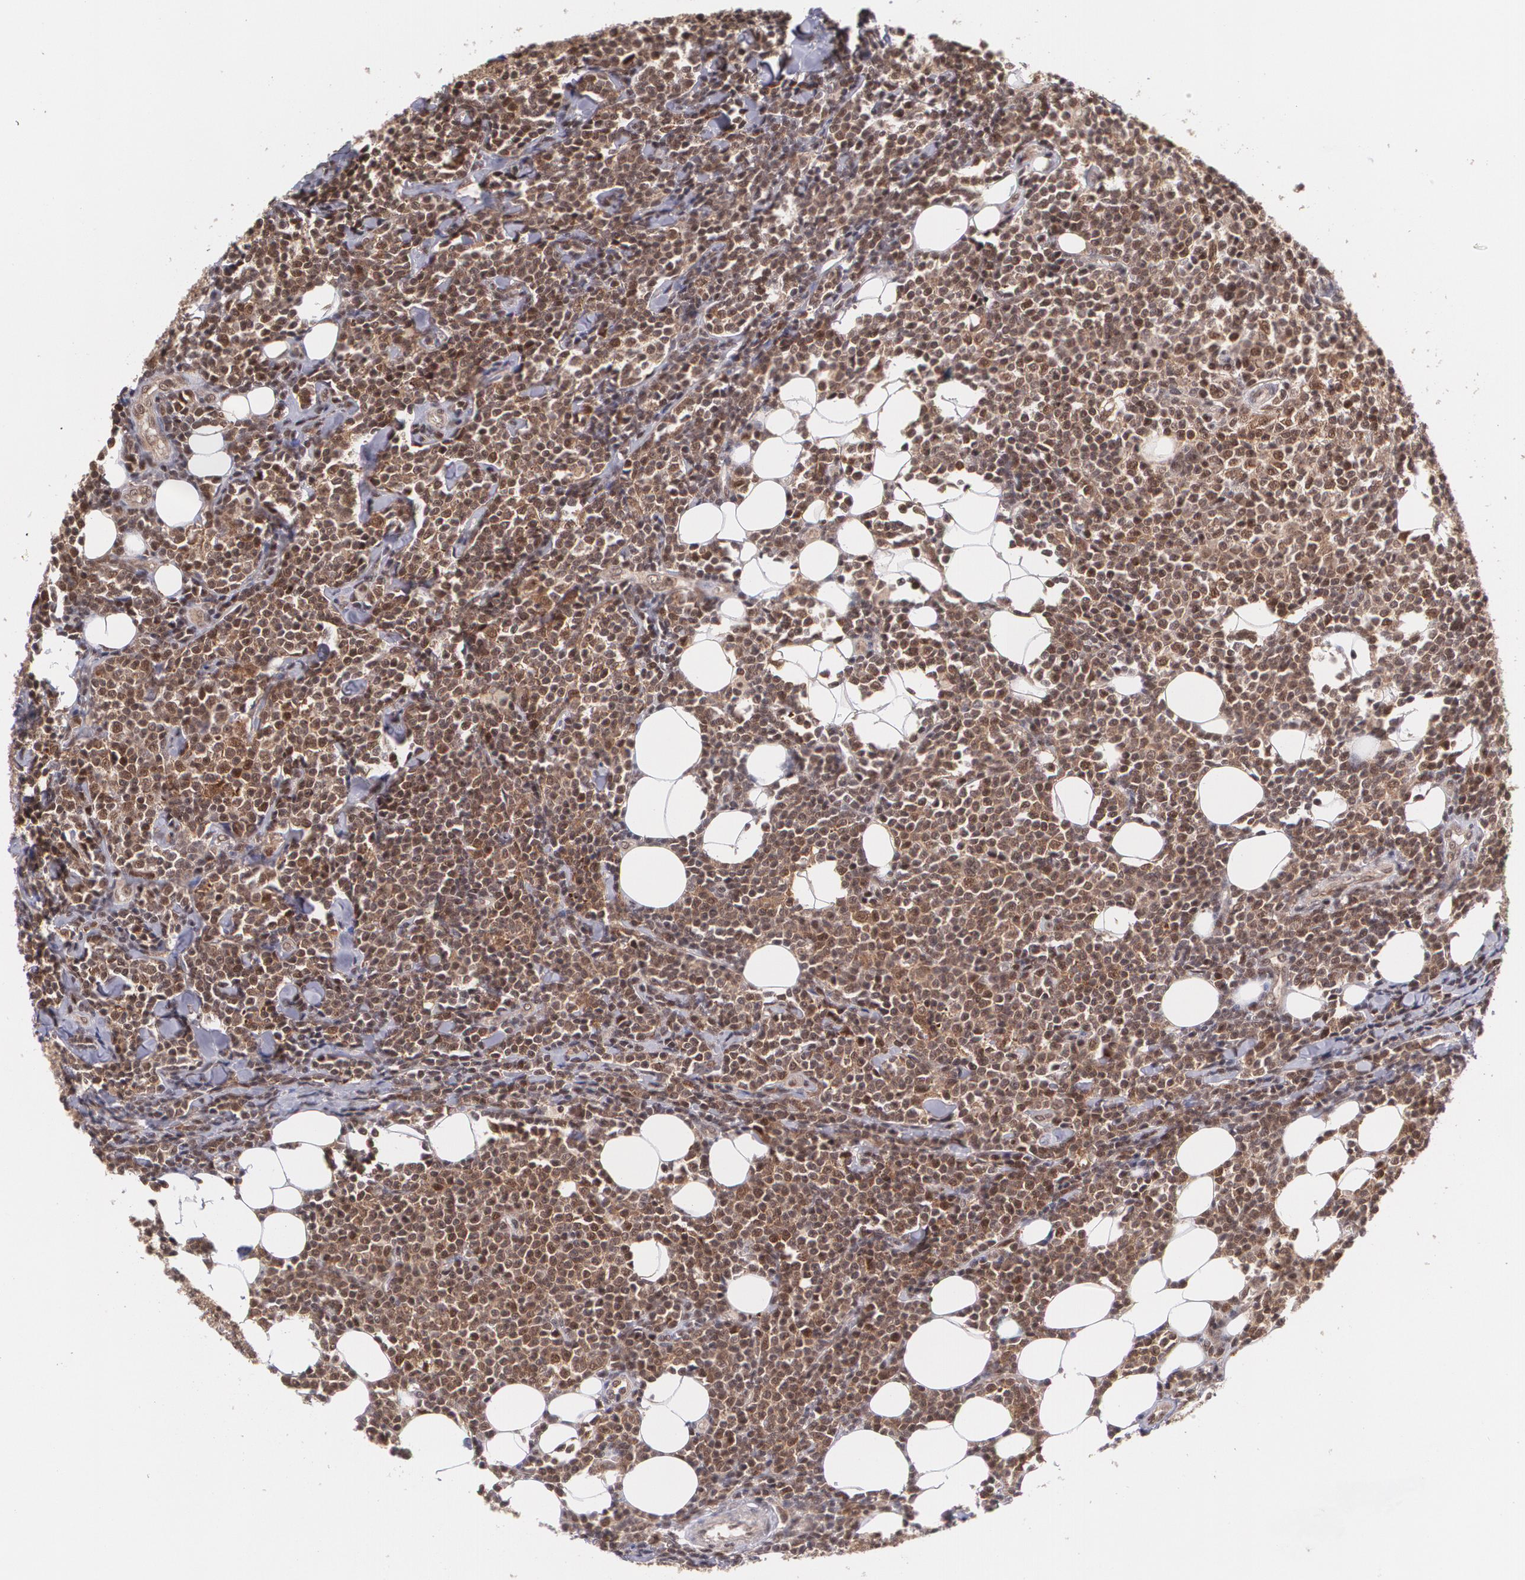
{"staining": {"intensity": "moderate", "quantity": ">75%", "location": "cytoplasmic/membranous,nuclear"}, "tissue": "lymphoma", "cell_type": "Tumor cells", "image_type": "cancer", "snomed": [{"axis": "morphology", "description": "Malignant lymphoma, non-Hodgkin's type, Low grade"}, {"axis": "topography", "description": "Soft tissue"}], "caption": "This micrograph shows lymphoma stained with immunohistochemistry to label a protein in brown. The cytoplasmic/membranous and nuclear of tumor cells show moderate positivity for the protein. Nuclei are counter-stained blue.", "gene": "CUL2", "patient": {"sex": "male", "age": 92}}